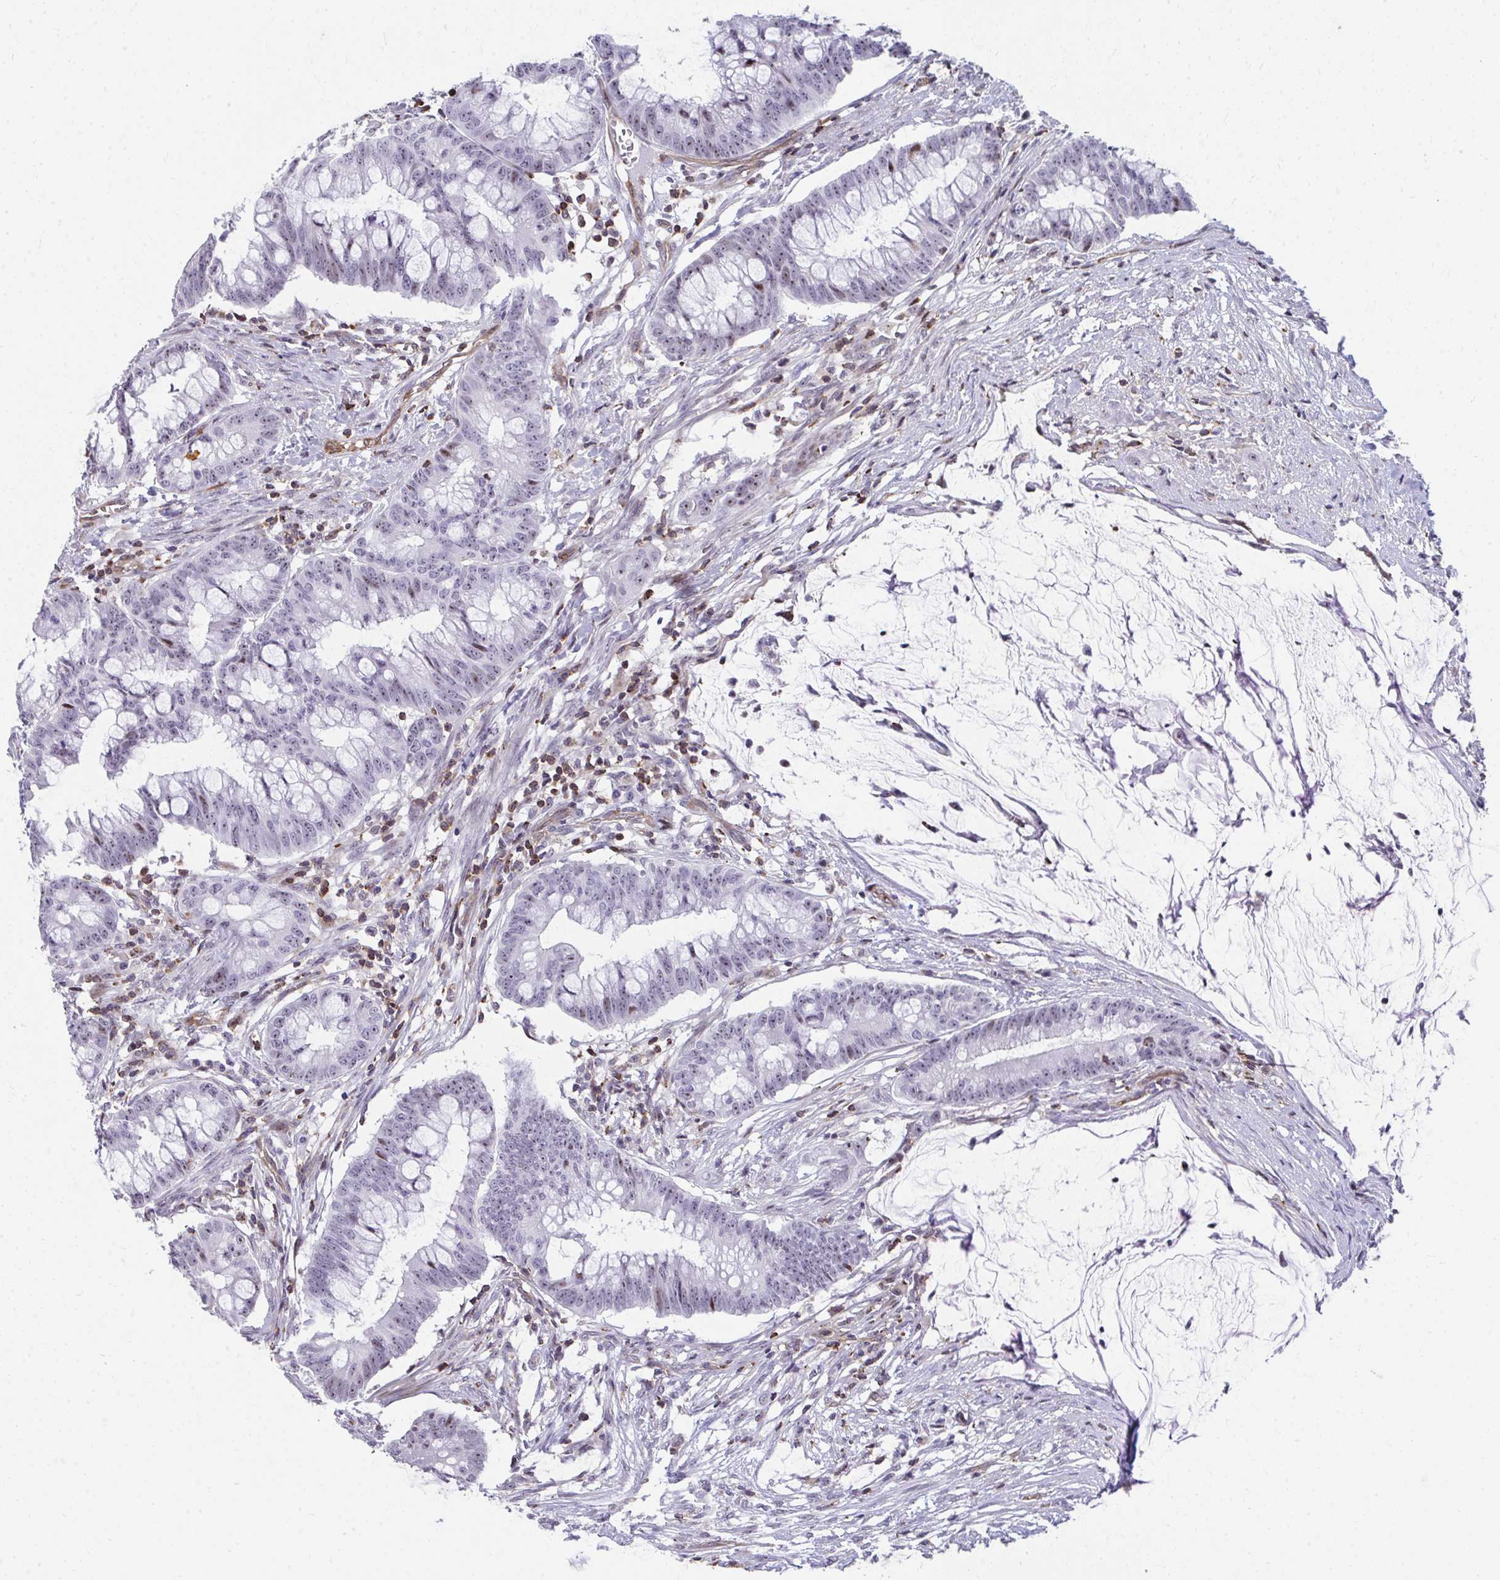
{"staining": {"intensity": "moderate", "quantity": "<25%", "location": "nuclear"}, "tissue": "colorectal cancer", "cell_type": "Tumor cells", "image_type": "cancer", "snomed": [{"axis": "morphology", "description": "Adenocarcinoma, NOS"}, {"axis": "topography", "description": "Colon"}], "caption": "This image displays immunohistochemistry (IHC) staining of human colorectal cancer, with low moderate nuclear positivity in about <25% of tumor cells.", "gene": "FOXN3", "patient": {"sex": "male", "age": 62}}